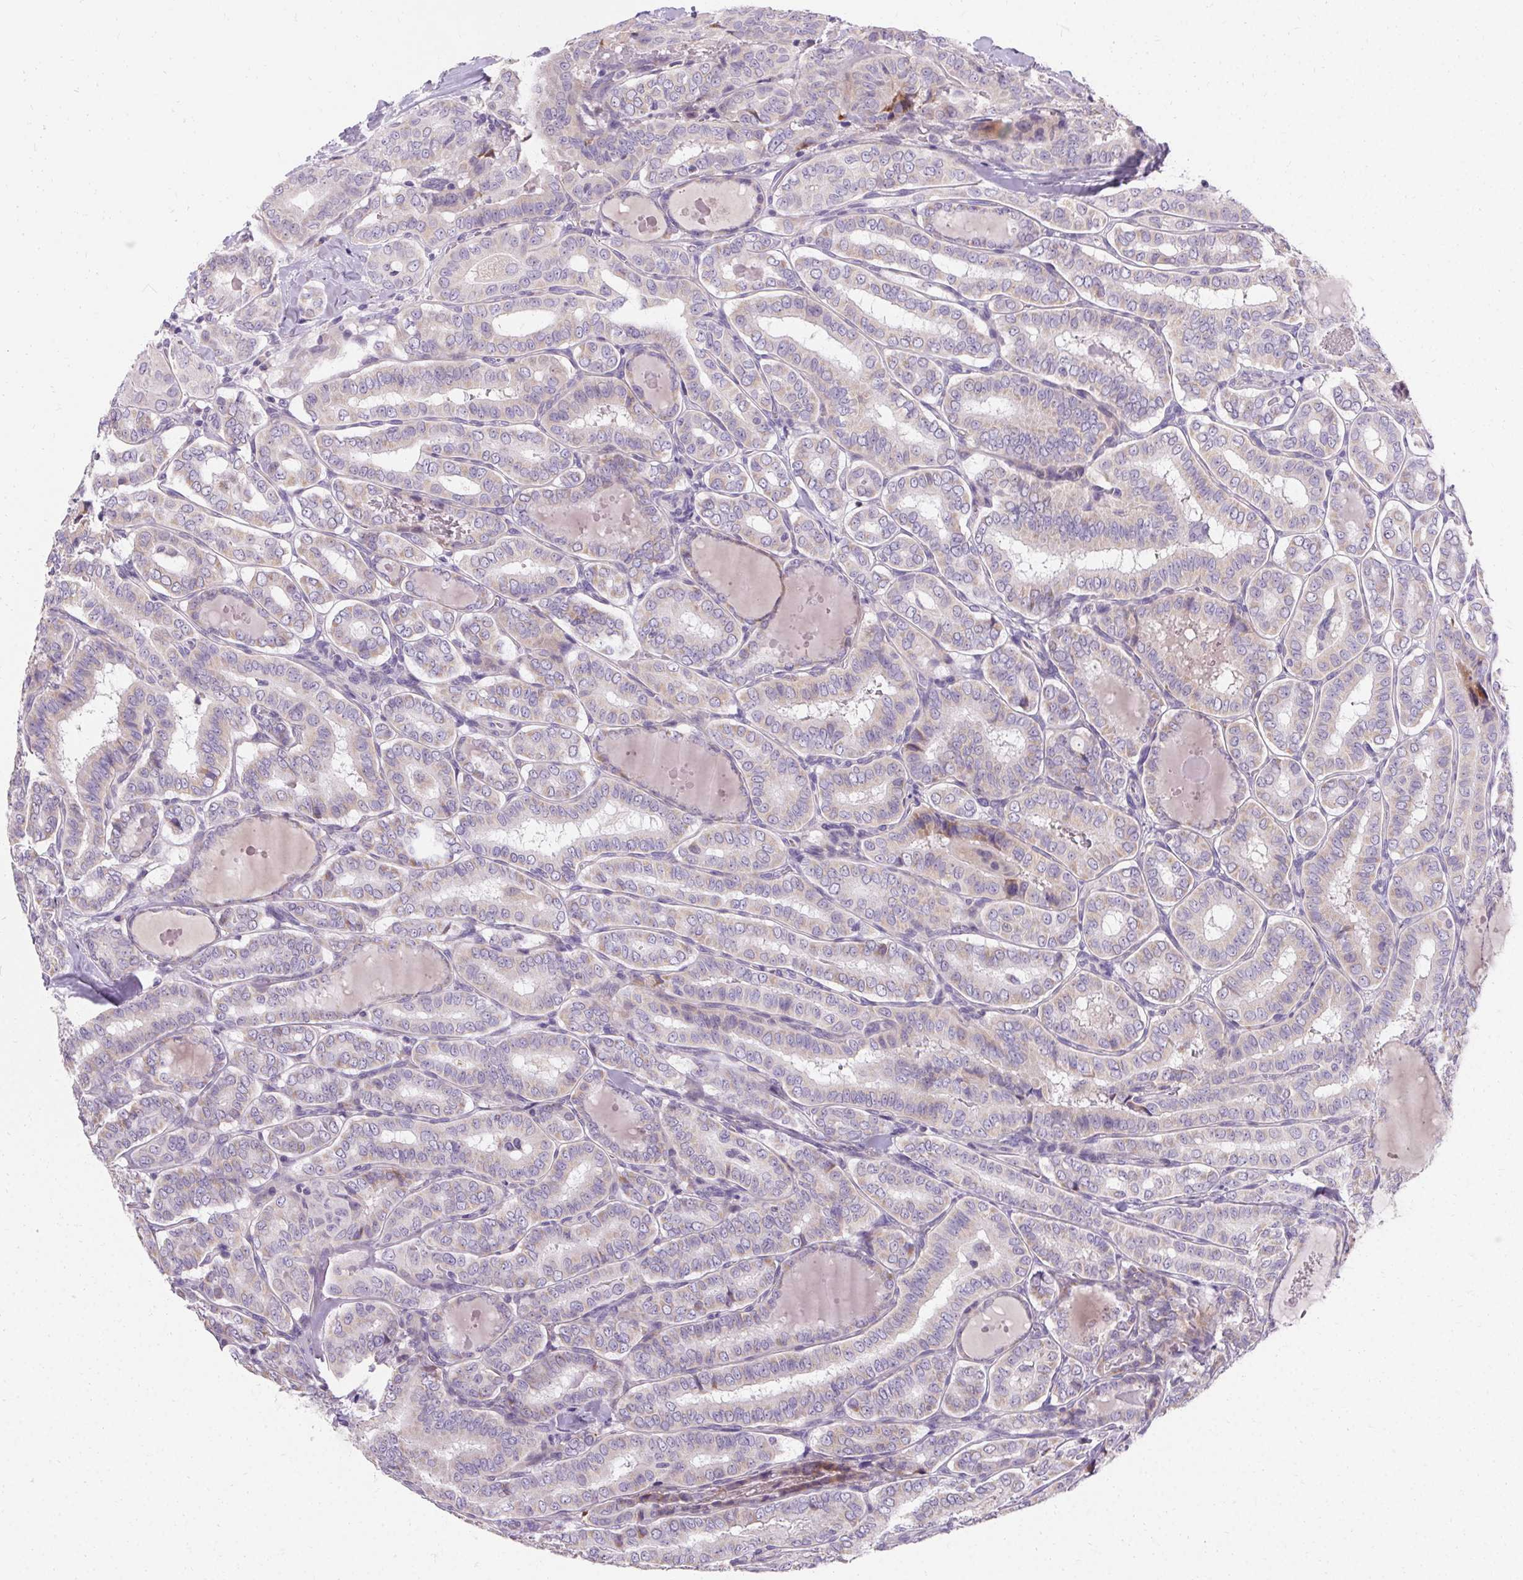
{"staining": {"intensity": "weak", "quantity": "<25%", "location": "cytoplasmic/membranous"}, "tissue": "thyroid cancer", "cell_type": "Tumor cells", "image_type": "cancer", "snomed": [{"axis": "morphology", "description": "Papillary adenocarcinoma, NOS"}, {"axis": "morphology", "description": "Papillary adenoma metastatic"}, {"axis": "topography", "description": "Thyroid gland"}], "caption": "Papillary adenocarcinoma (thyroid) stained for a protein using immunohistochemistry reveals no positivity tumor cells.", "gene": "TRIP13", "patient": {"sex": "female", "age": 50}}